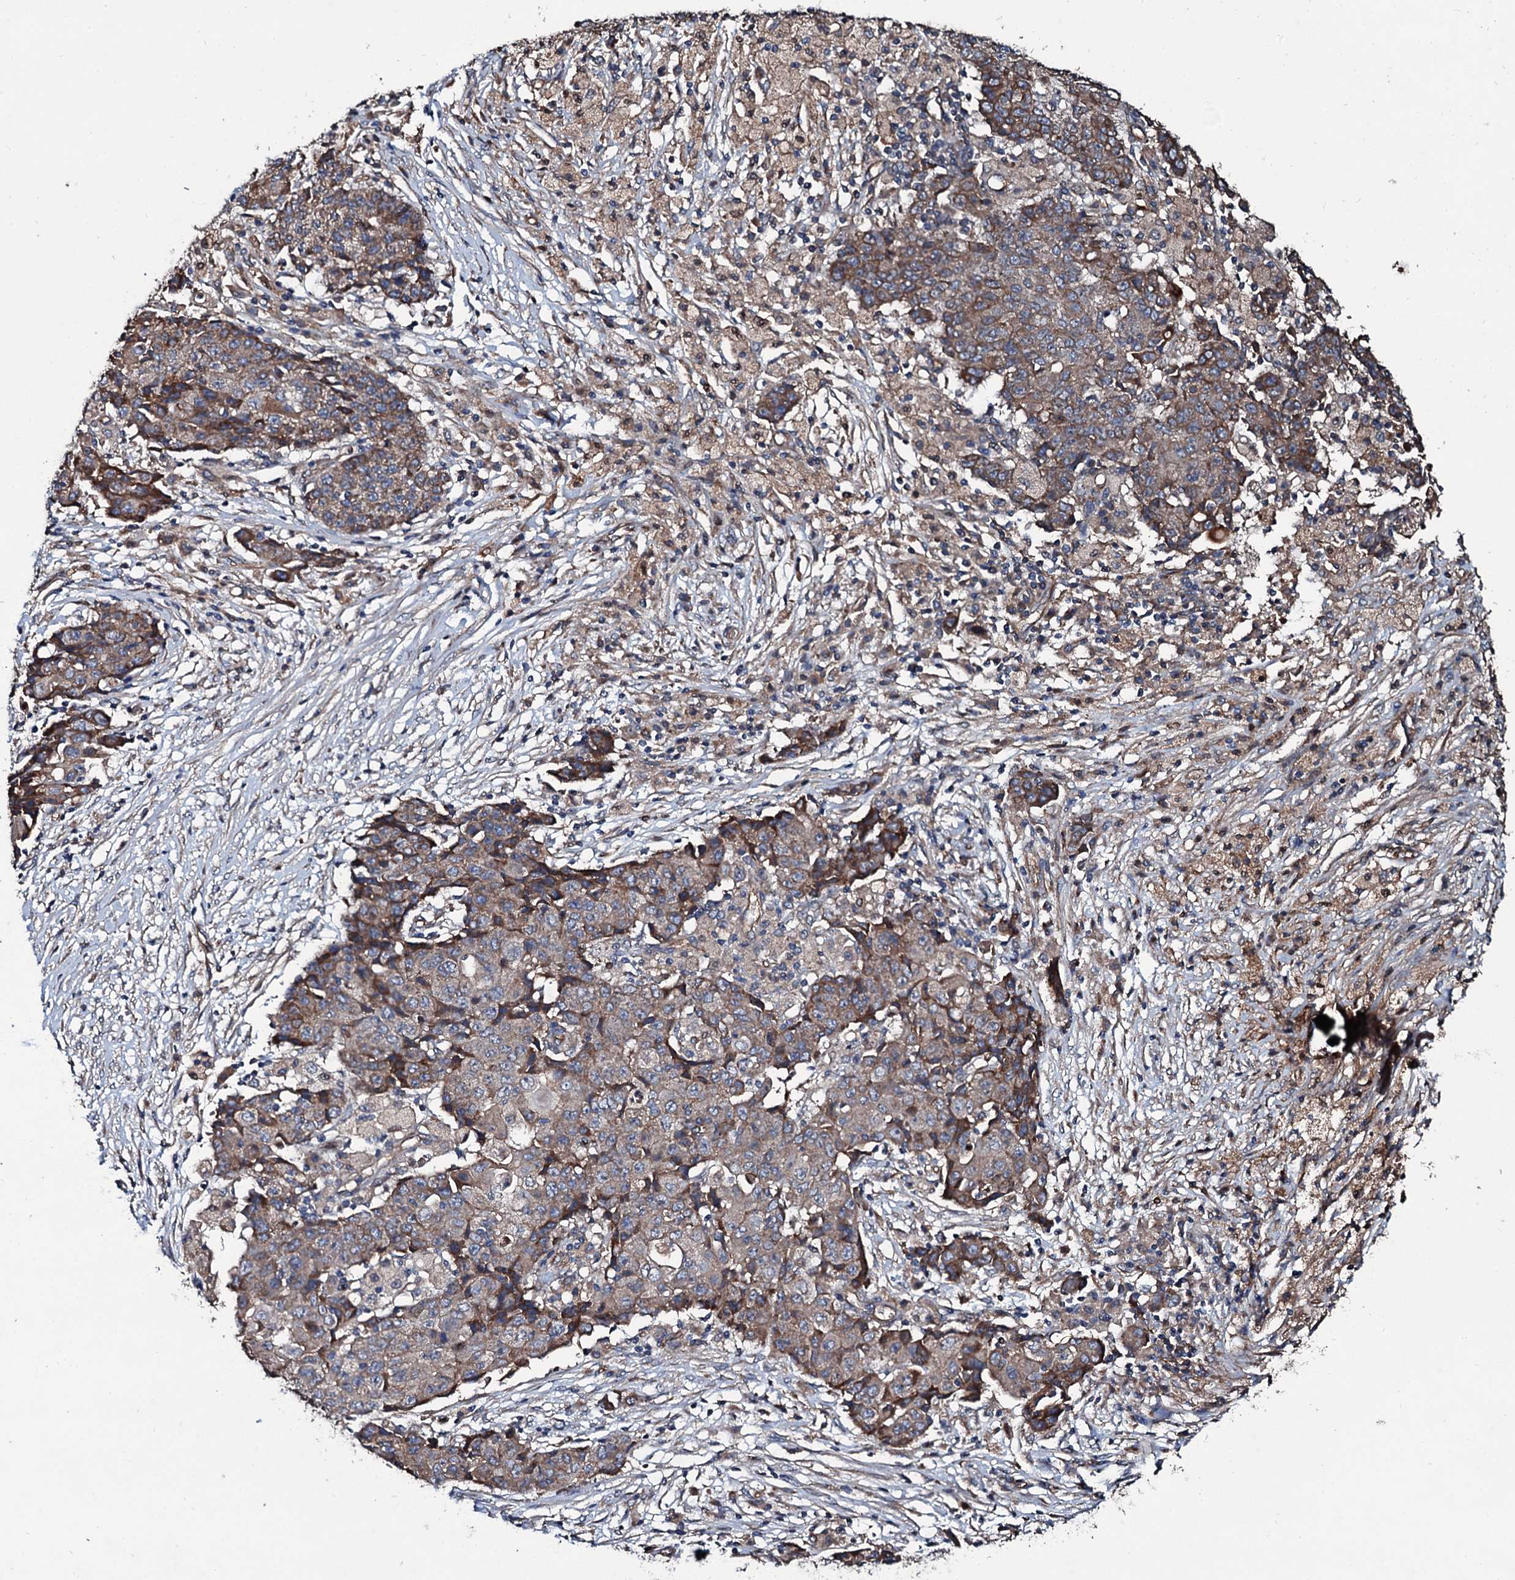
{"staining": {"intensity": "moderate", "quantity": "25%-75%", "location": "cytoplasmic/membranous"}, "tissue": "ovarian cancer", "cell_type": "Tumor cells", "image_type": "cancer", "snomed": [{"axis": "morphology", "description": "Carcinoma, endometroid"}, {"axis": "topography", "description": "Ovary"}], "caption": "Brown immunohistochemical staining in endometroid carcinoma (ovarian) exhibits moderate cytoplasmic/membranous staining in approximately 25%-75% of tumor cells.", "gene": "DMAC2", "patient": {"sex": "female", "age": 42}}